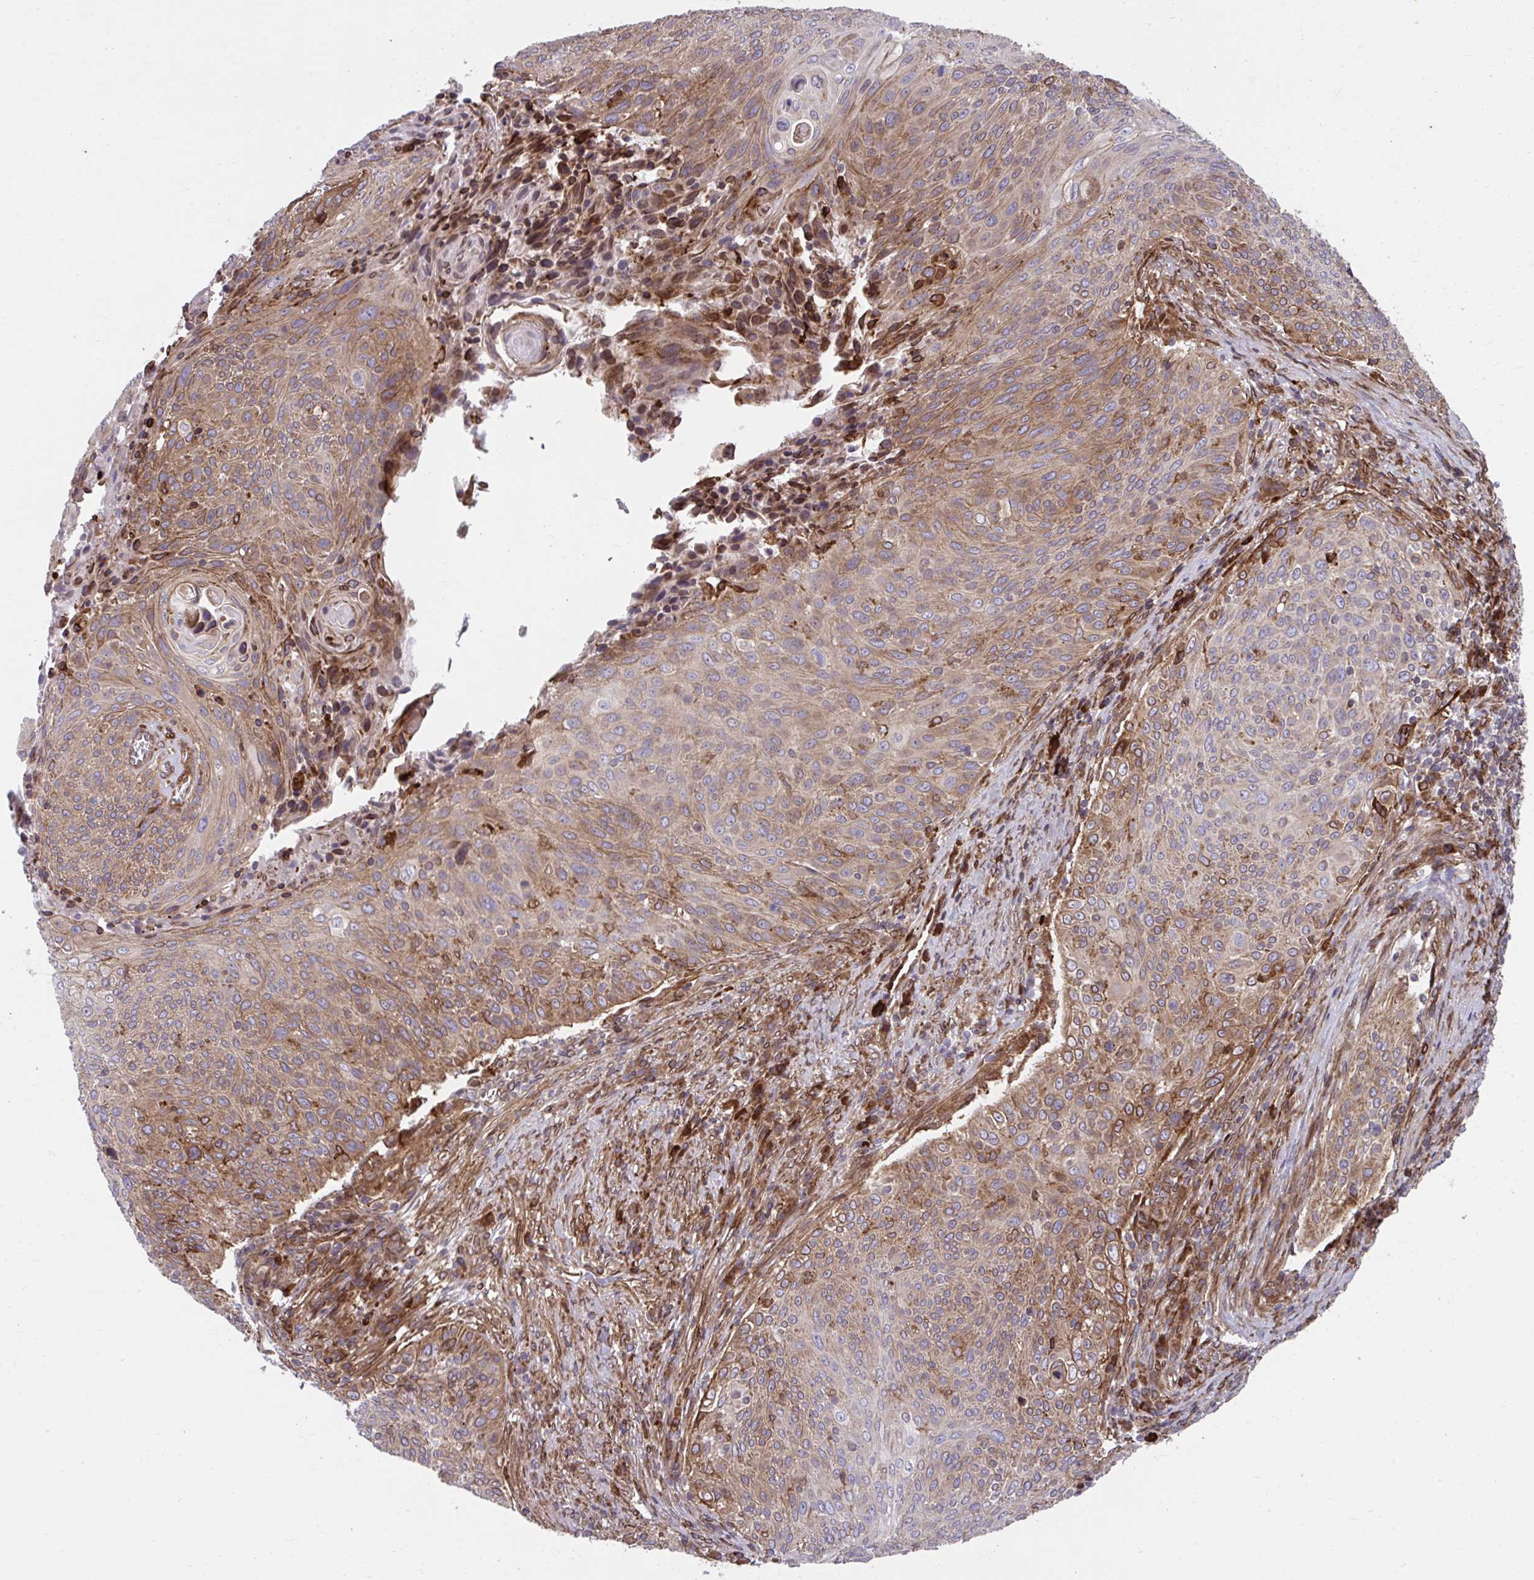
{"staining": {"intensity": "moderate", "quantity": "<25%", "location": "cytoplasmic/membranous"}, "tissue": "cervical cancer", "cell_type": "Tumor cells", "image_type": "cancer", "snomed": [{"axis": "morphology", "description": "Squamous cell carcinoma, NOS"}, {"axis": "topography", "description": "Cervix"}], "caption": "Protein expression analysis of human cervical squamous cell carcinoma reveals moderate cytoplasmic/membranous positivity in approximately <25% of tumor cells.", "gene": "STIM2", "patient": {"sex": "female", "age": 31}}